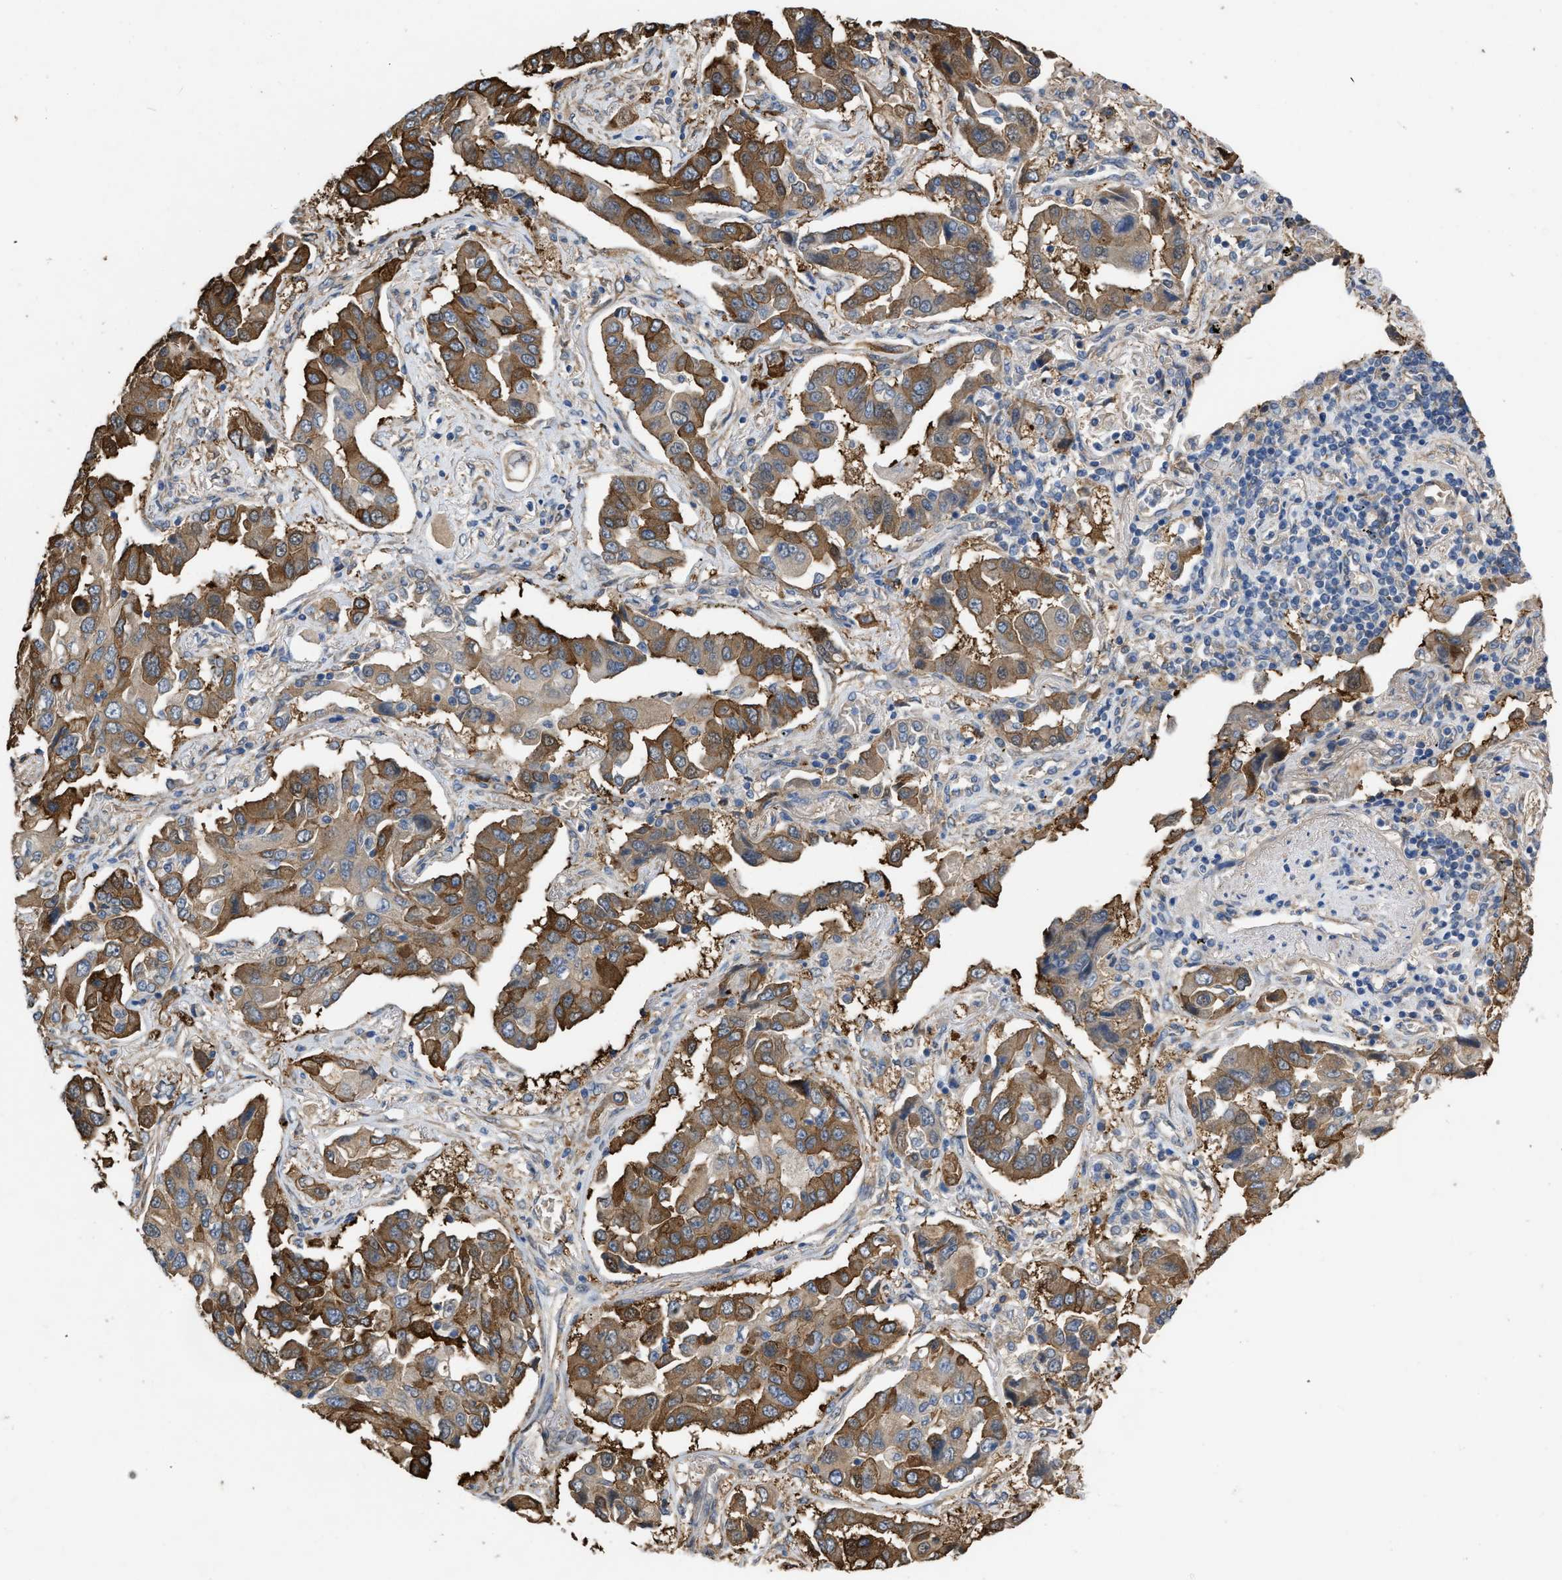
{"staining": {"intensity": "moderate", "quantity": ">75%", "location": "cytoplasmic/membranous"}, "tissue": "lung cancer", "cell_type": "Tumor cells", "image_type": "cancer", "snomed": [{"axis": "morphology", "description": "Adenocarcinoma, NOS"}, {"axis": "topography", "description": "Lung"}], "caption": "IHC image of lung adenocarcinoma stained for a protein (brown), which exhibits medium levels of moderate cytoplasmic/membranous positivity in approximately >75% of tumor cells.", "gene": "SLC4A11", "patient": {"sex": "female", "age": 65}}